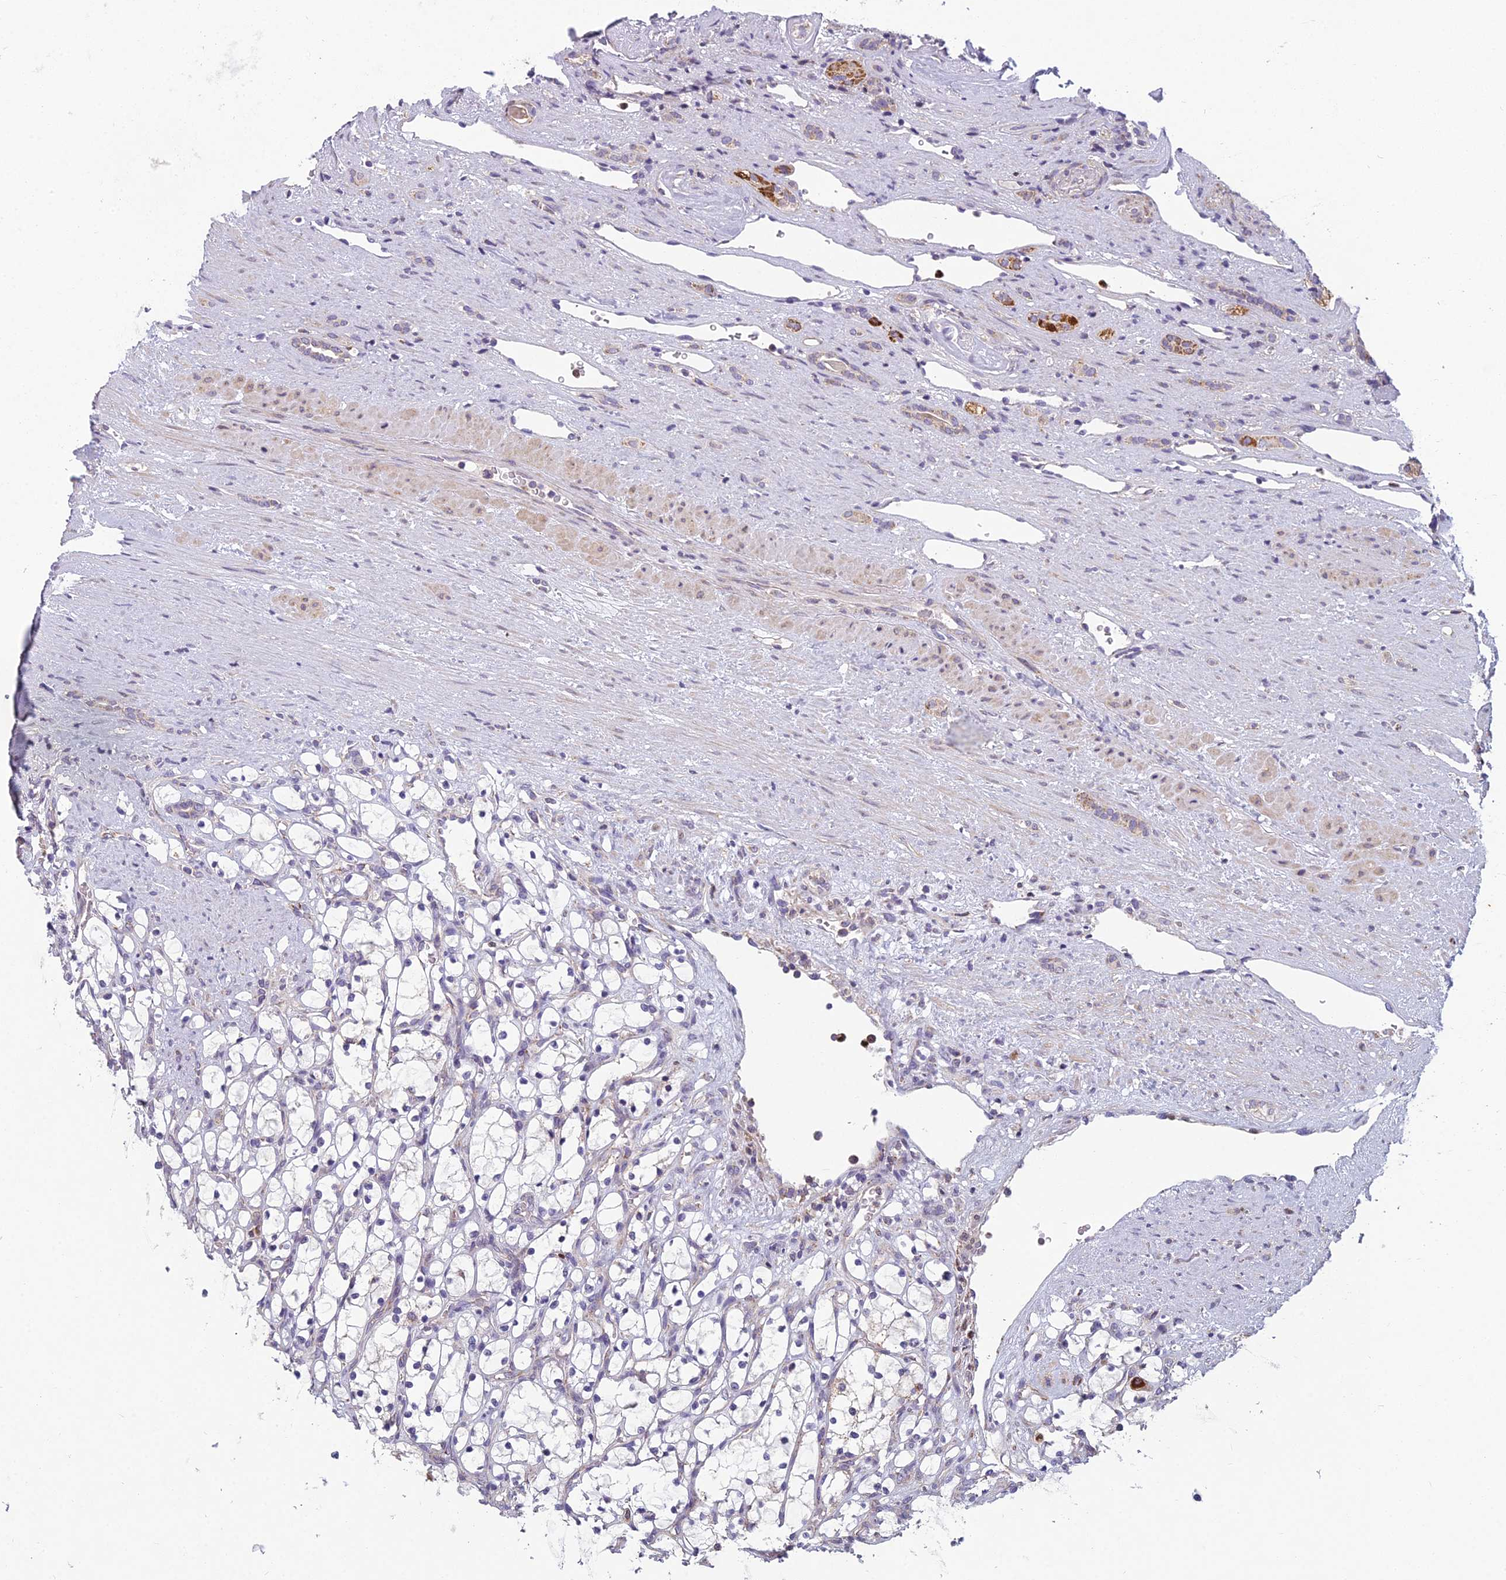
{"staining": {"intensity": "negative", "quantity": "none", "location": "none"}, "tissue": "renal cancer", "cell_type": "Tumor cells", "image_type": "cancer", "snomed": [{"axis": "morphology", "description": "Adenocarcinoma, NOS"}, {"axis": "topography", "description": "Kidney"}], "caption": "A histopathology image of renal cancer stained for a protein exhibits no brown staining in tumor cells.", "gene": "ENSG00000188897", "patient": {"sex": "female", "age": 69}}